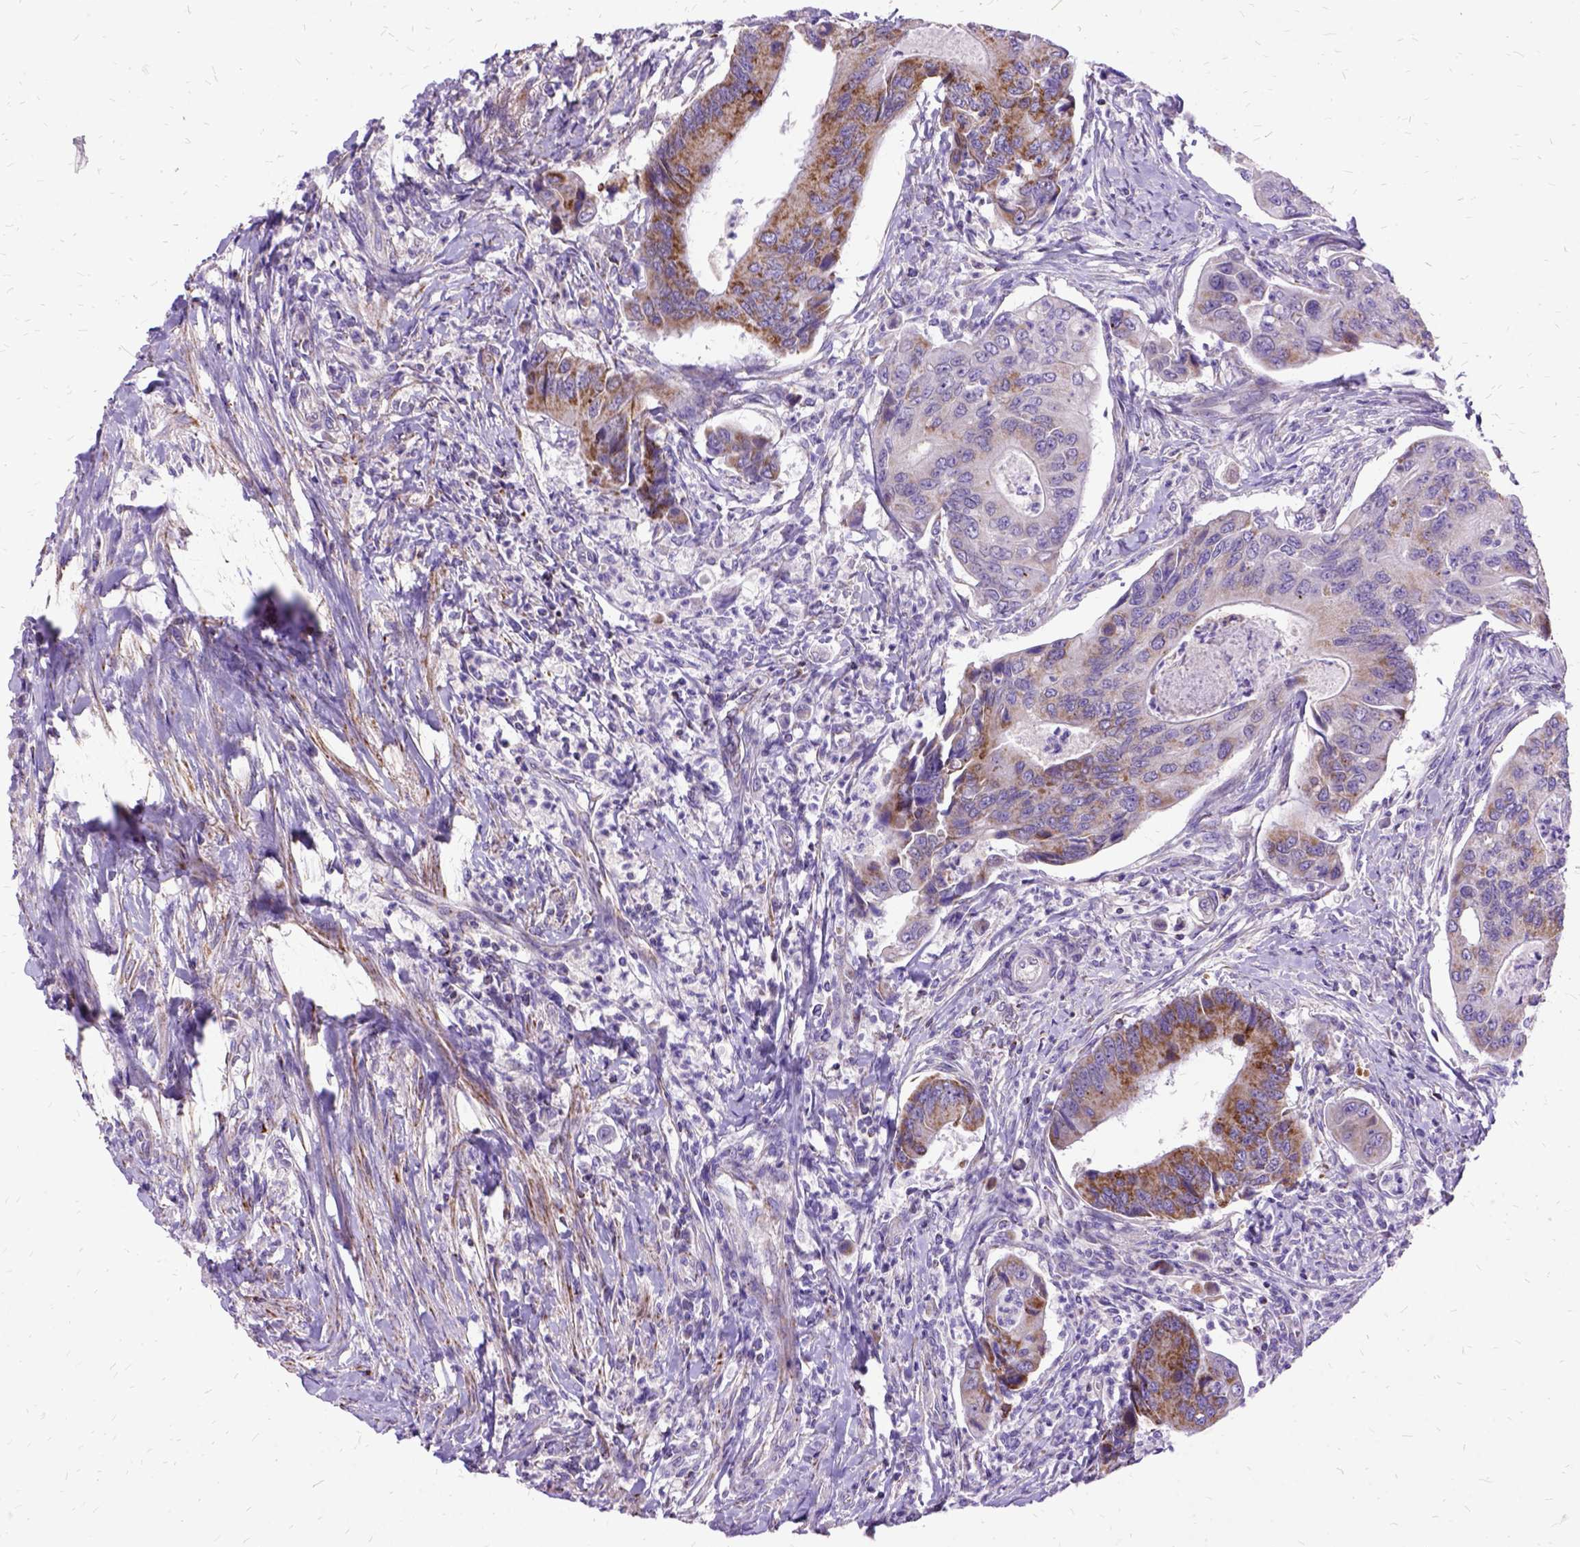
{"staining": {"intensity": "strong", "quantity": "25%-75%", "location": "cytoplasmic/membranous"}, "tissue": "colorectal cancer", "cell_type": "Tumor cells", "image_type": "cancer", "snomed": [{"axis": "morphology", "description": "Adenocarcinoma, NOS"}, {"axis": "topography", "description": "Colon"}], "caption": "Immunohistochemical staining of colorectal adenocarcinoma reveals high levels of strong cytoplasmic/membranous protein positivity in about 25%-75% of tumor cells.", "gene": "OXCT1", "patient": {"sex": "female", "age": 67}}